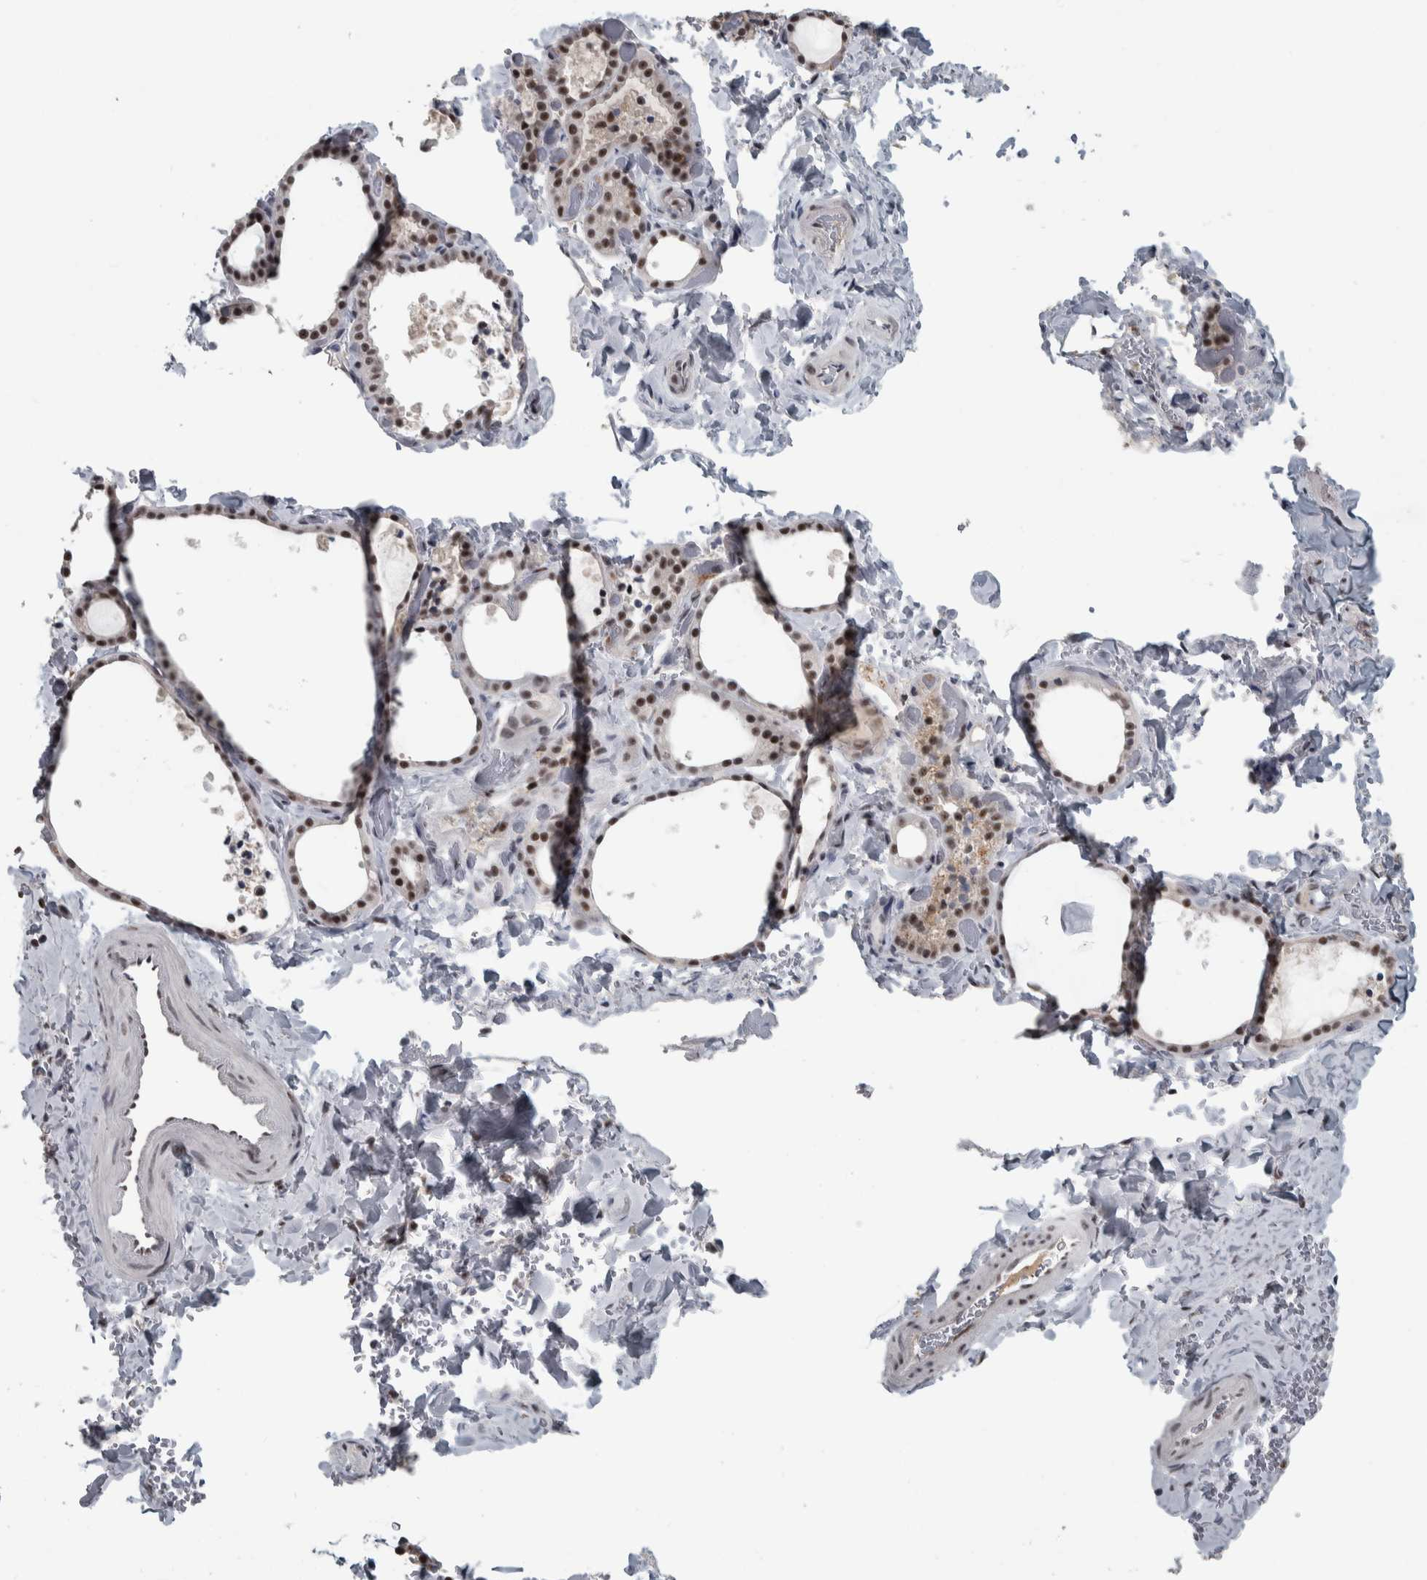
{"staining": {"intensity": "strong", "quantity": ">75%", "location": "nuclear"}, "tissue": "thyroid gland", "cell_type": "Glandular cells", "image_type": "normal", "snomed": [{"axis": "morphology", "description": "Normal tissue, NOS"}, {"axis": "topography", "description": "Thyroid gland"}], "caption": "Immunohistochemical staining of unremarkable thyroid gland exhibits strong nuclear protein staining in about >75% of glandular cells. (brown staining indicates protein expression, while blue staining denotes nuclei).", "gene": "DDX42", "patient": {"sex": "female", "age": 44}}